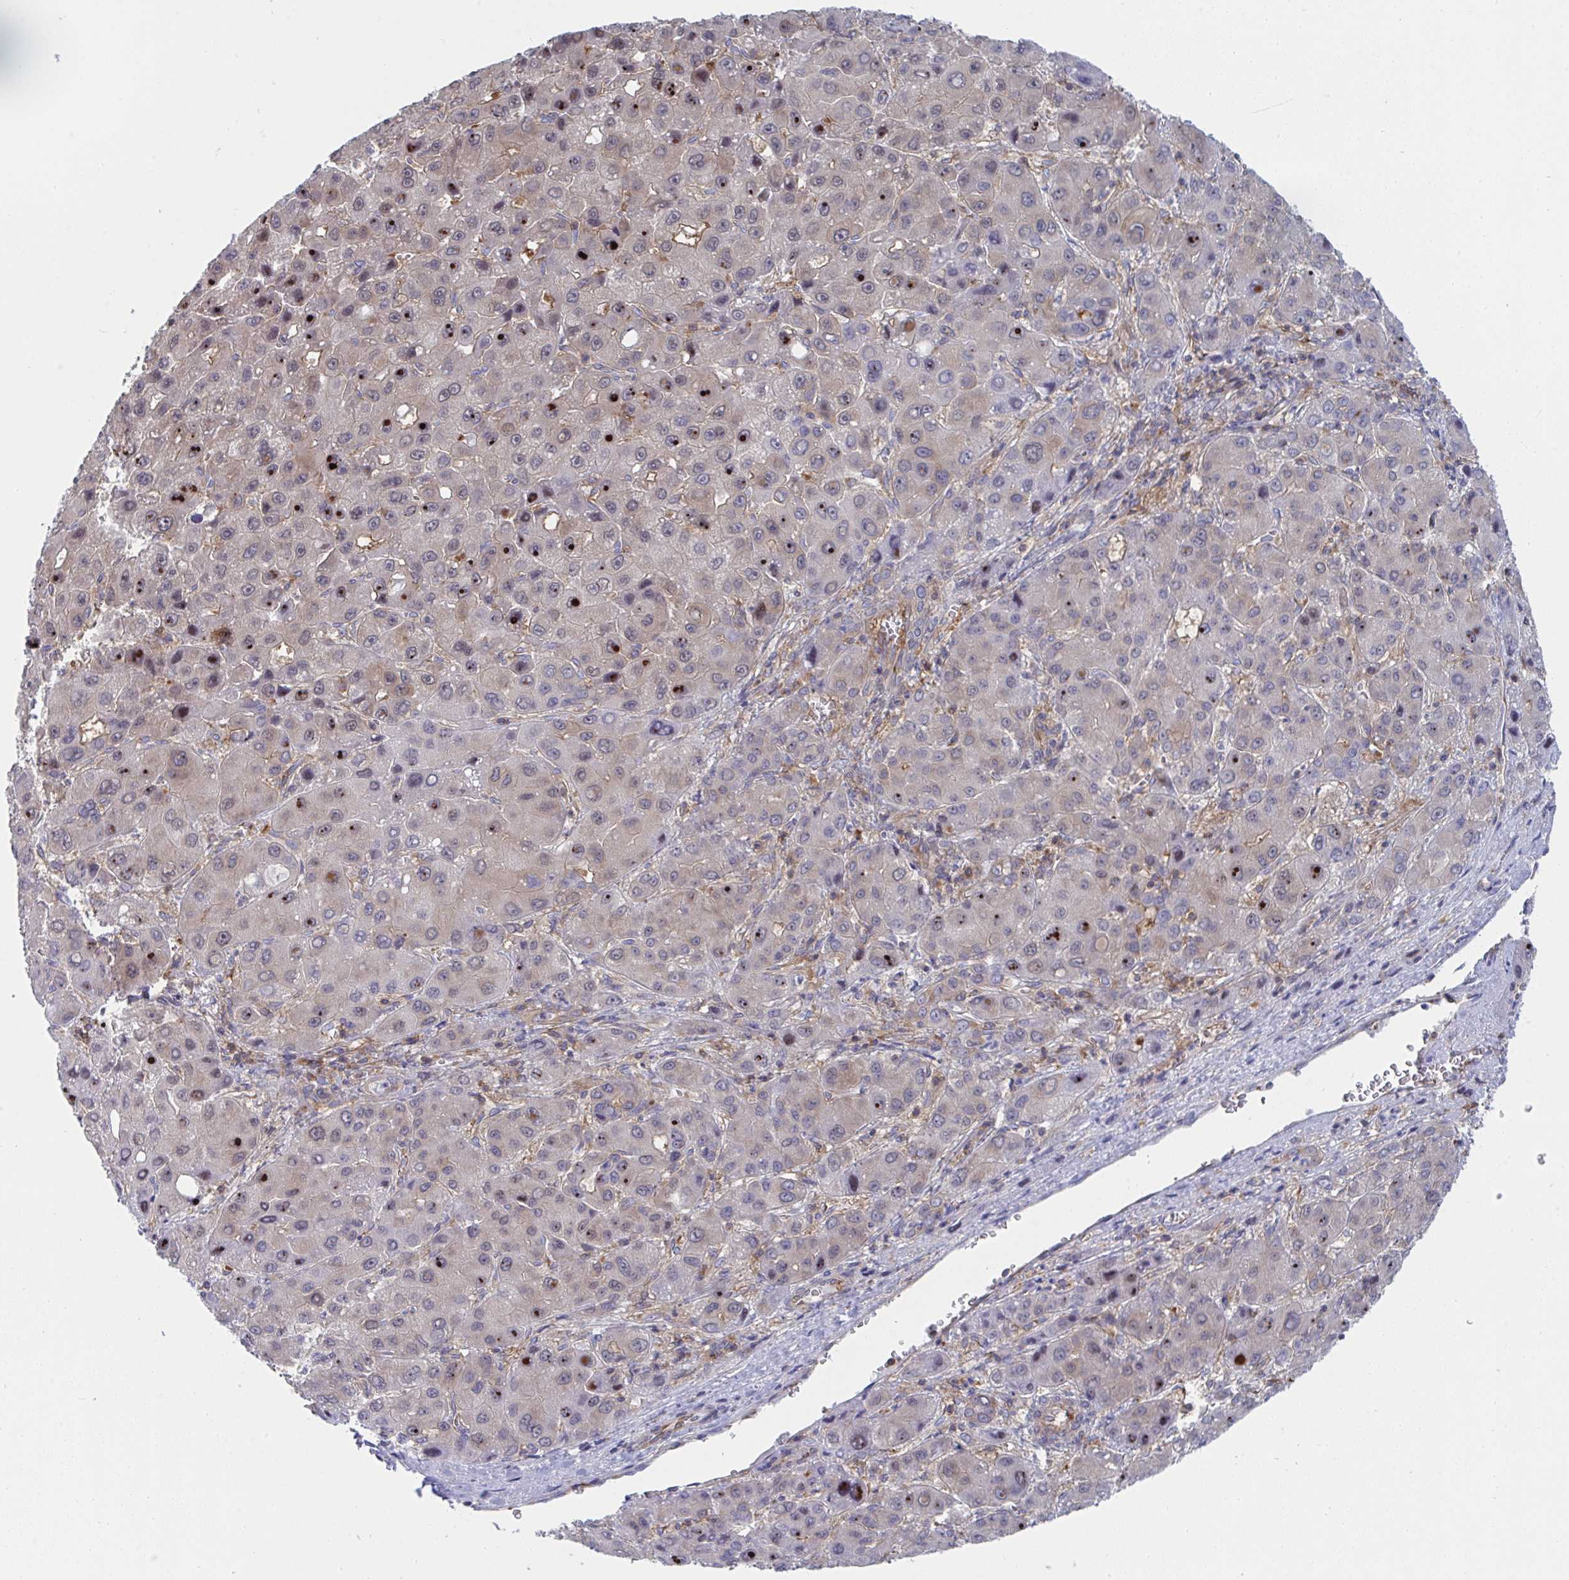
{"staining": {"intensity": "strong", "quantity": "<25%", "location": "nuclear"}, "tissue": "liver cancer", "cell_type": "Tumor cells", "image_type": "cancer", "snomed": [{"axis": "morphology", "description": "Carcinoma, Hepatocellular, NOS"}, {"axis": "topography", "description": "Liver"}], "caption": "DAB (3,3'-diaminobenzidine) immunohistochemical staining of liver cancer (hepatocellular carcinoma) exhibits strong nuclear protein staining in approximately <25% of tumor cells. The protein is stained brown, and the nuclei are stained in blue (DAB IHC with brightfield microscopy, high magnification).", "gene": "WNK1", "patient": {"sex": "male", "age": 55}}